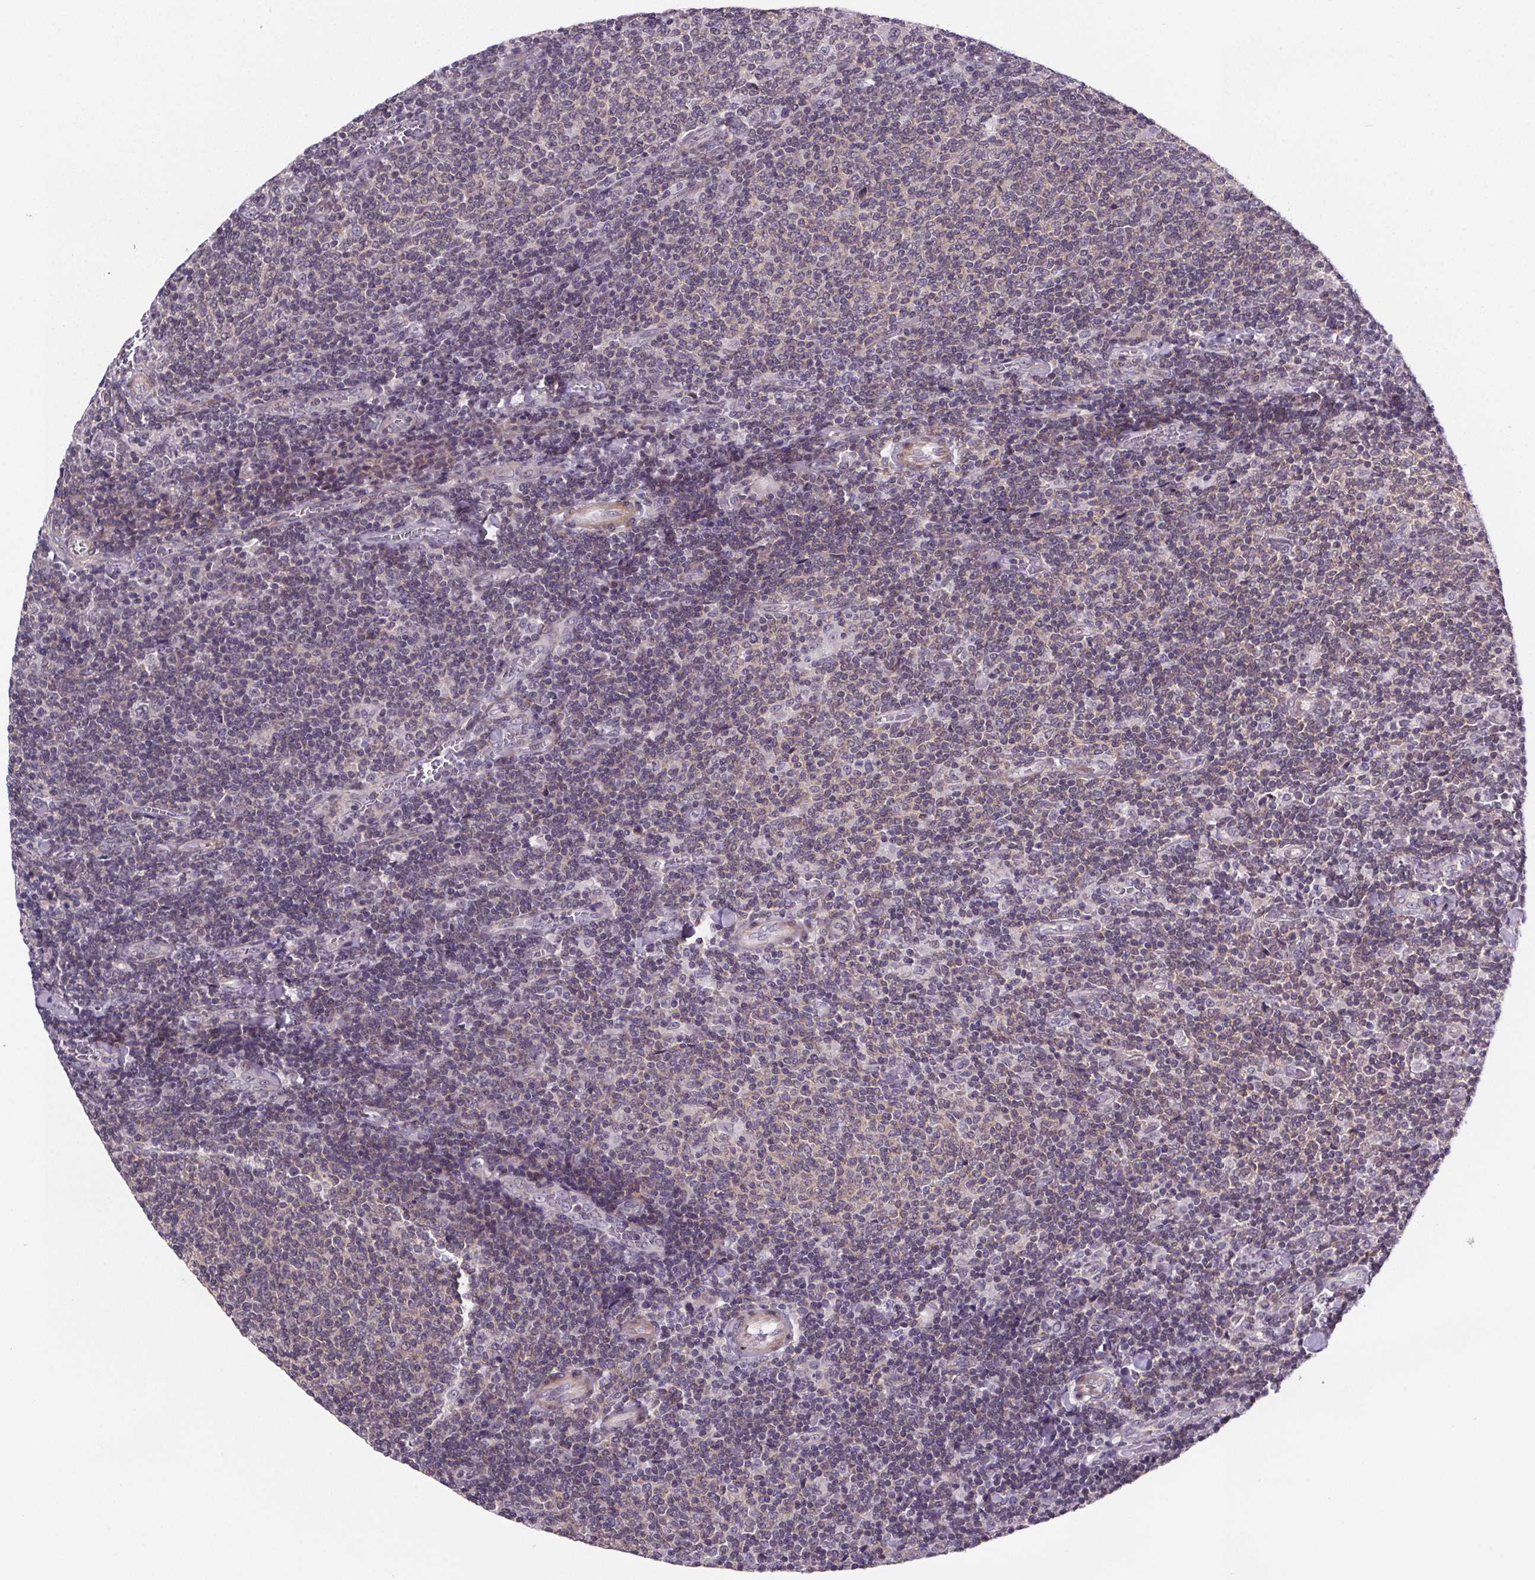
{"staining": {"intensity": "weak", "quantity": "<25%", "location": "cytoplasmic/membranous"}, "tissue": "lymphoma", "cell_type": "Tumor cells", "image_type": "cancer", "snomed": [{"axis": "morphology", "description": "Malignant lymphoma, non-Hodgkin's type, Low grade"}, {"axis": "topography", "description": "Lymph node"}], "caption": "IHC micrograph of malignant lymphoma, non-Hodgkin's type (low-grade) stained for a protein (brown), which exhibits no staining in tumor cells.", "gene": "TTC12", "patient": {"sex": "male", "age": 52}}